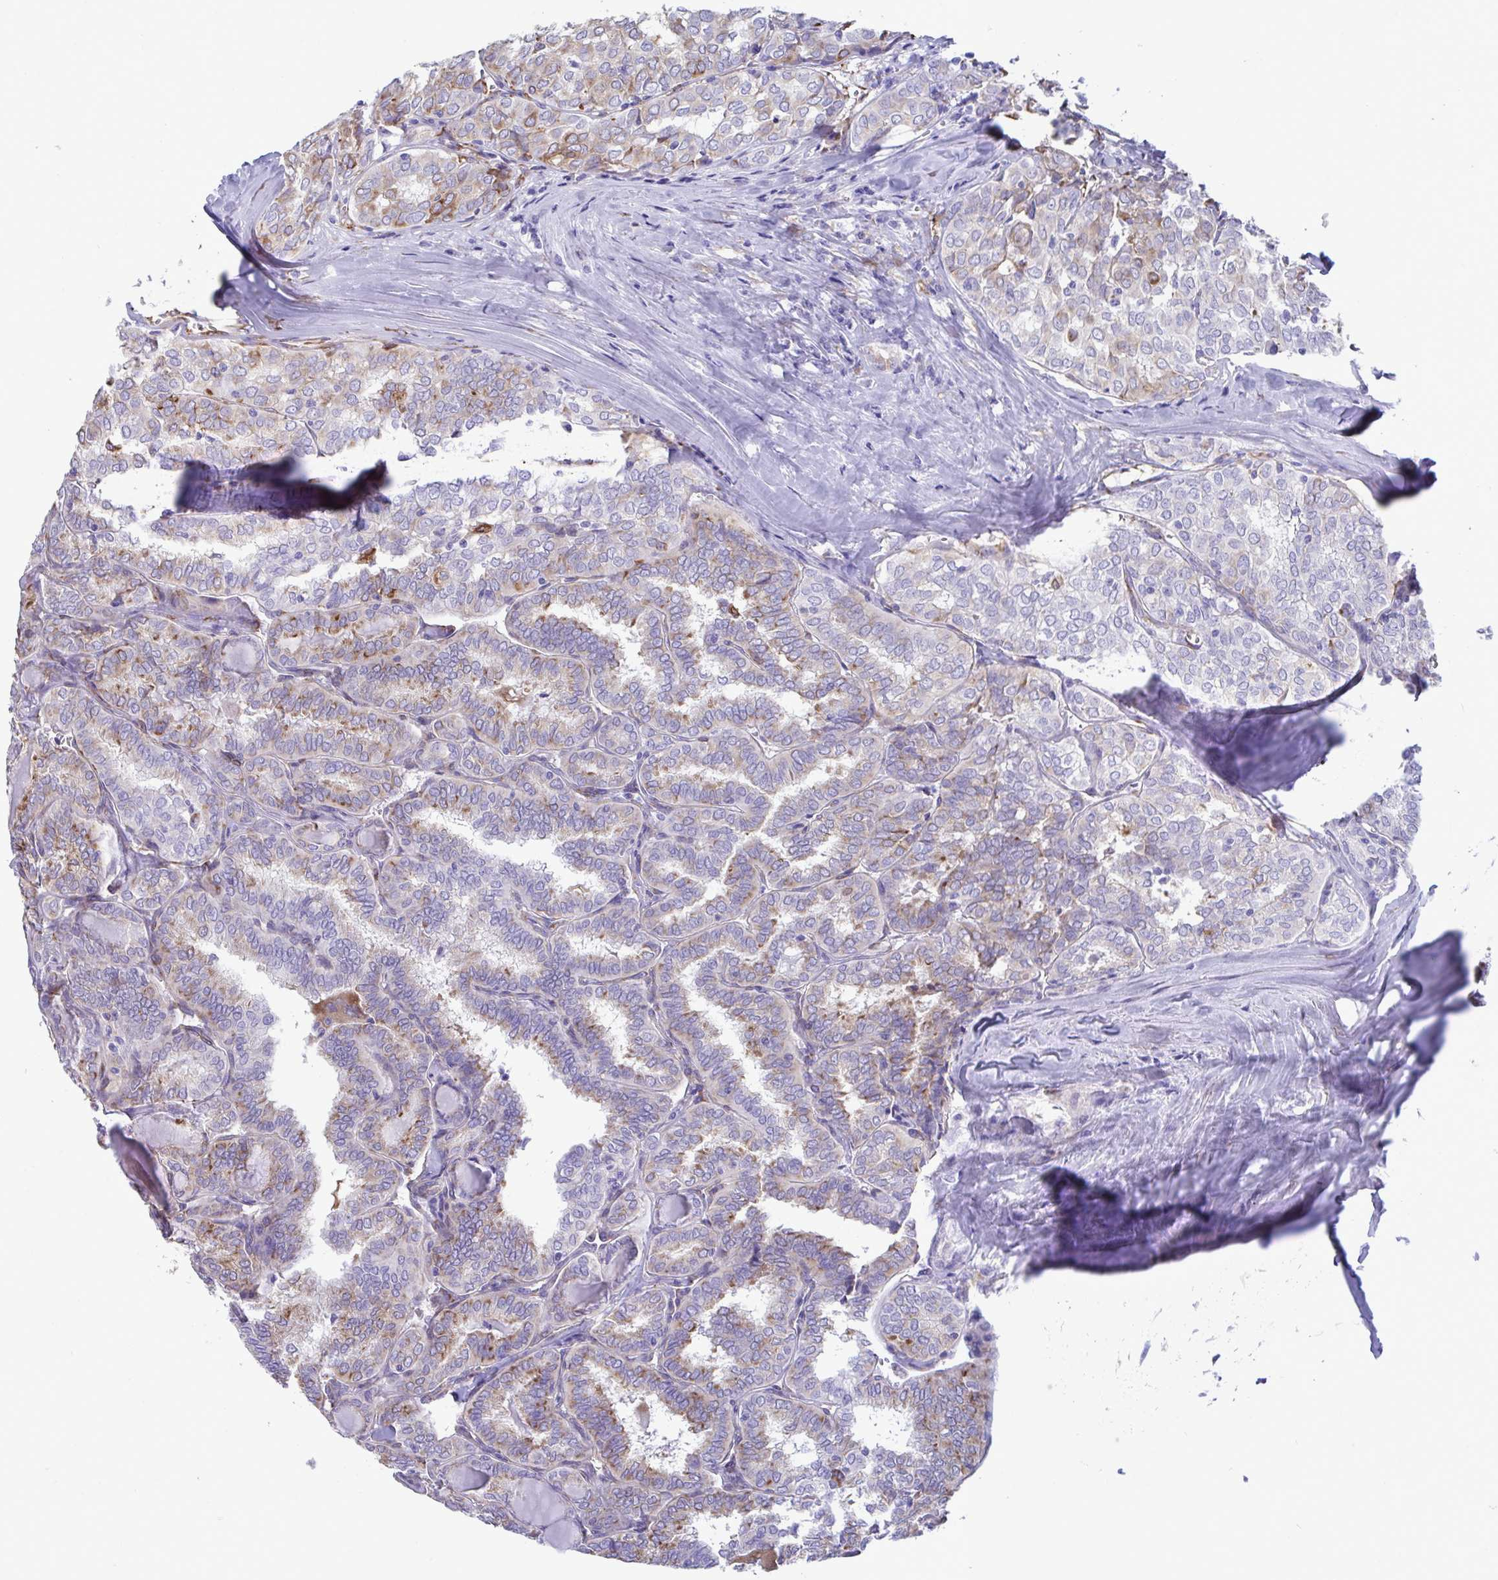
{"staining": {"intensity": "weak", "quantity": "25%-75%", "location": "cytoplasmic/membranous"}, "tissue": "thyroid cancer", "cell_type": "Tumor cells", "image_type": "cancer", "snomed": [{"axis": "morphology", "description": "Papillary adenocarcinoma, NOS"}, {"axis": "topography", "description": "Thyroid gland"}], "caption": "Brown immunohistochemical staining in human papillary adenocarcinoma (thyroid) exhibits weak cytoplasmic/membranous positivity in approximately 25%-75% of tumor cells.", "gene": "ASPH", "patient": {"sex": "female", "age": 30}}